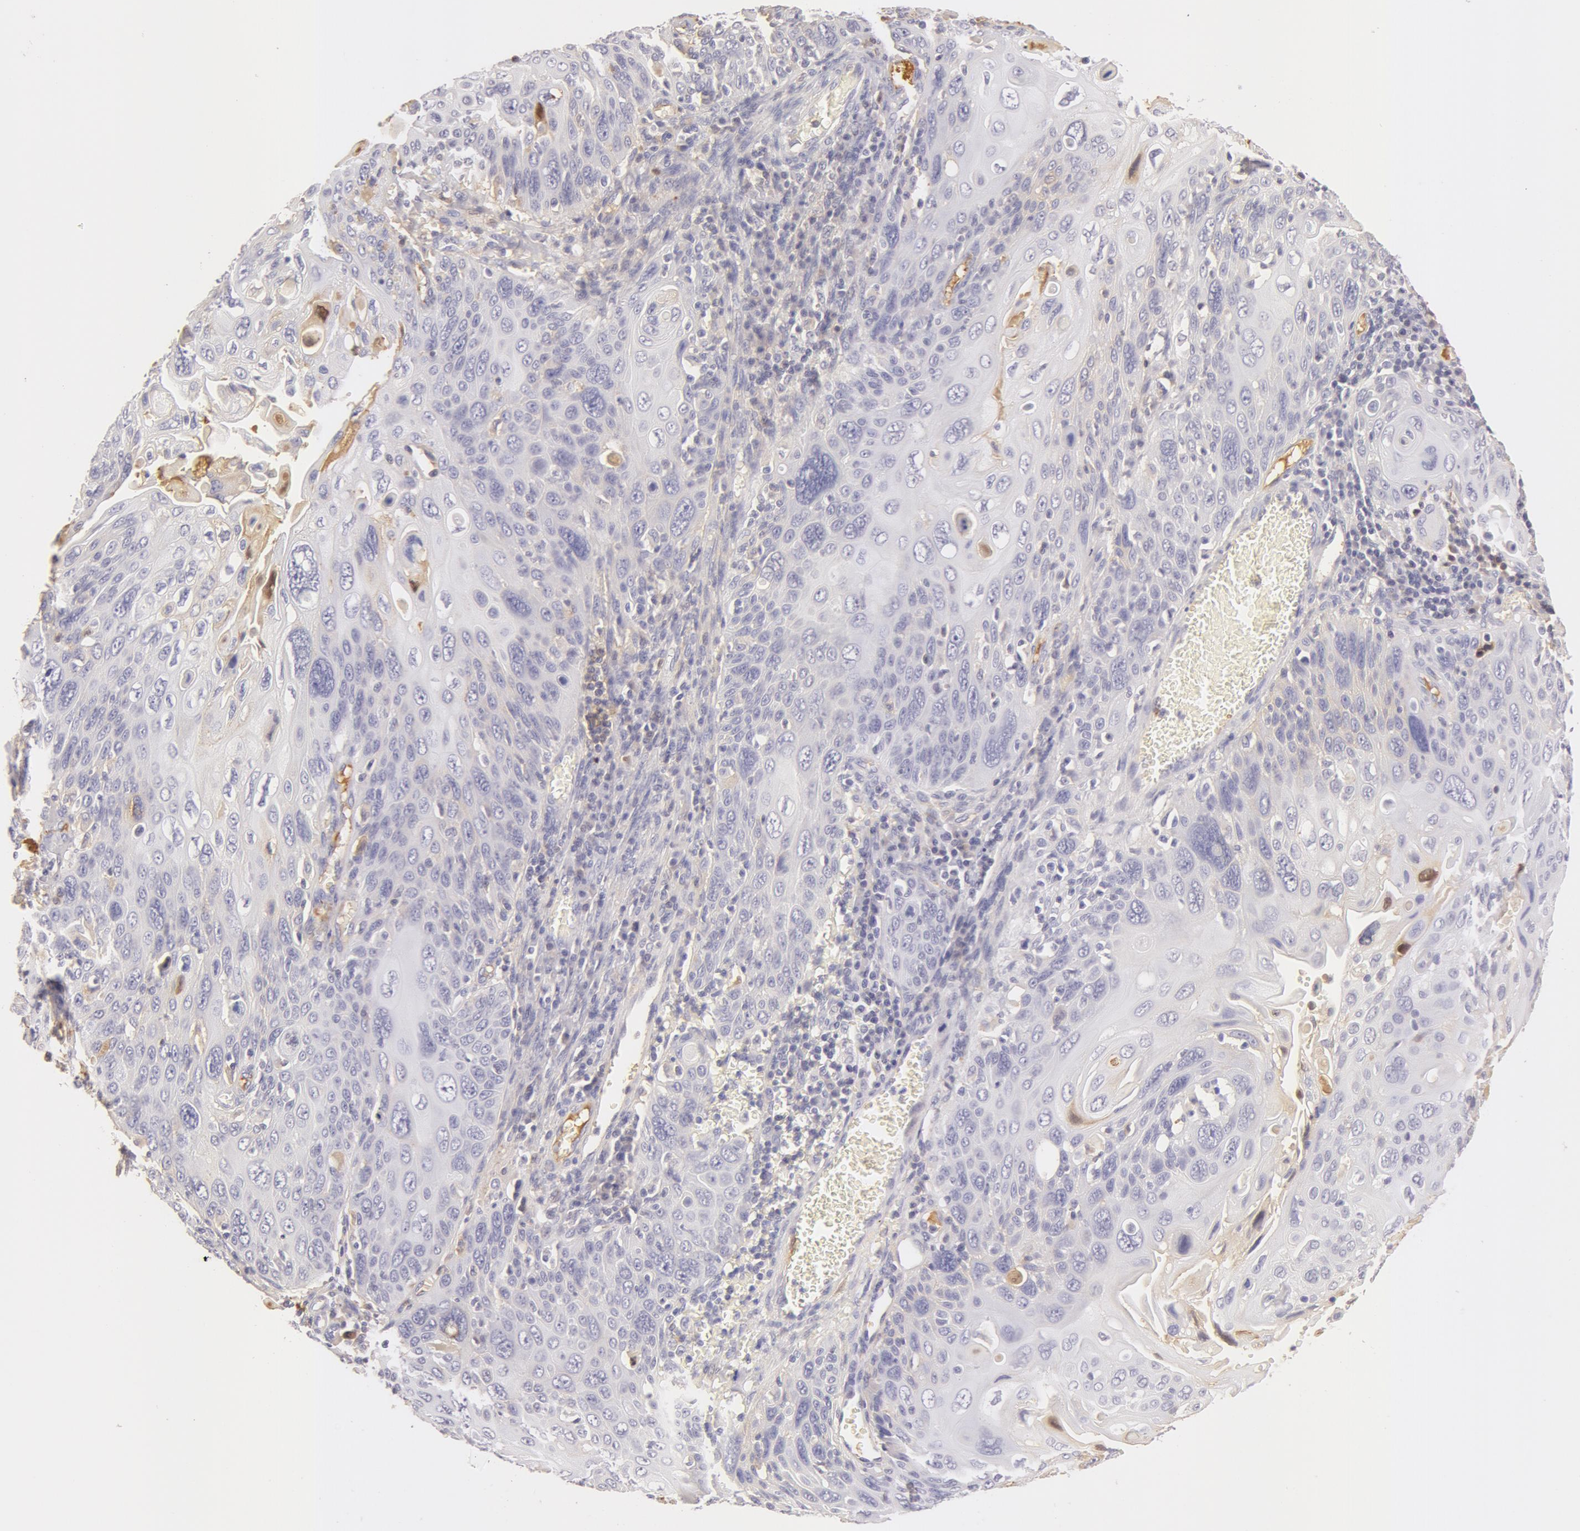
{"staining": {"intensity": "negative", "quantity": "none", "location": "none"}, "tissue": "cervical cancer", "cell_type": "Tumor cells", "image_type": "cancer", "snomed": [{"axis": "morphology", "description": "Squamous cell carcinoma, NOS"}, {"axis": "topography", "description": "Cervix"}], "caption": "Immunohistochemical staining of cervical squamous cell carcinoma reveals no significant staining in tumor cells.", "gene": "AHSG", "patient": {"sex": "female", "age": 54}}